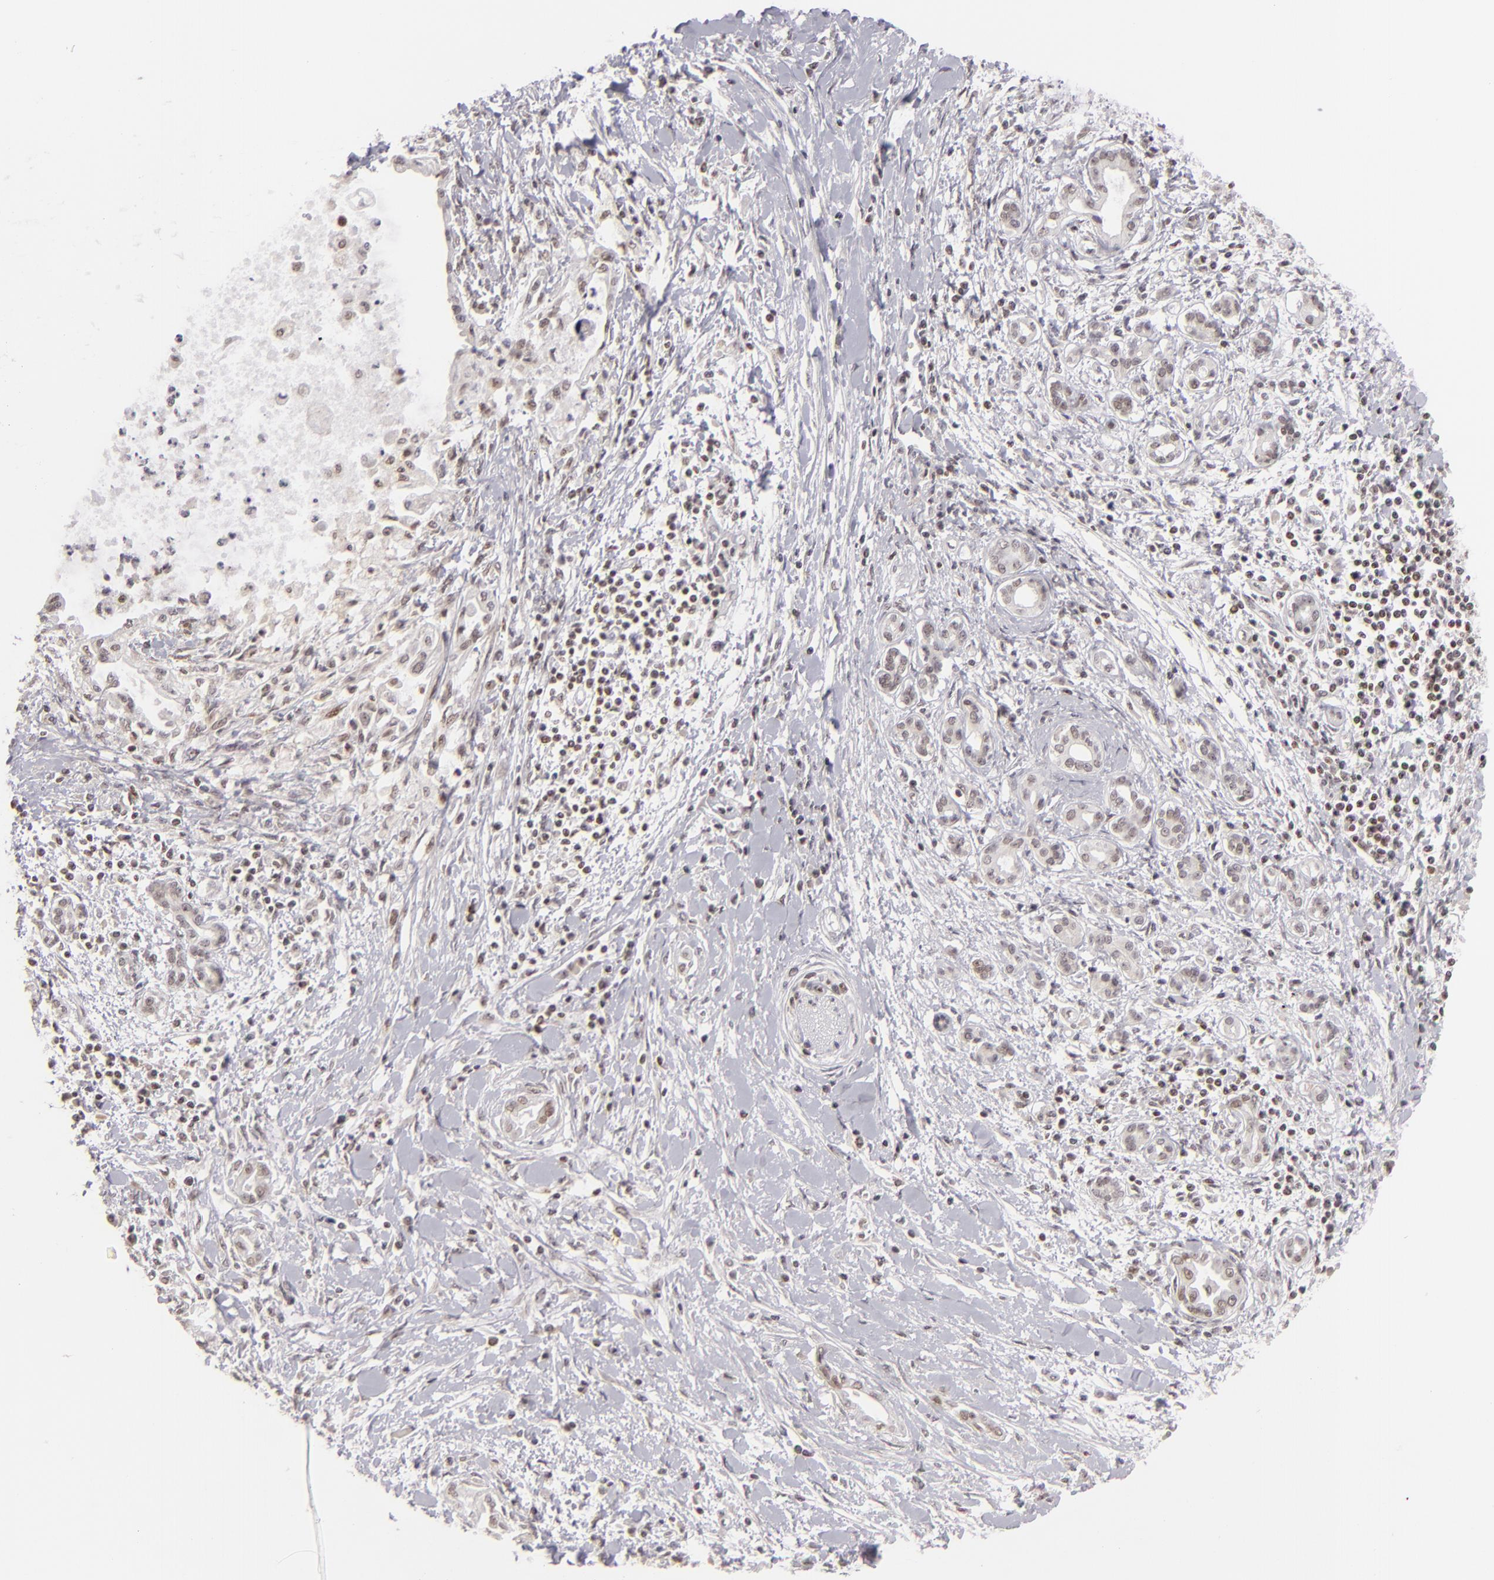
{"staining": {"intensity": "moderate", "quantity": ">75%", "location": "nuclear"}, "tissue": "pancreatic cancer", "cell_type": "Tumor cells", "image_type": "cancer", "snomed": [{"axis": "morphology", "description": "Adenocarcinoma, NOS"}, {"axis": "topography", "description": "Pancreas"}], "caption": "This is an image of IHC staining of pancreatic cancer, which shows moderate positivity in the nuclear of tumor cells.", "gene": "DAXX", "patient": {"sex": "female", "age": 64}}